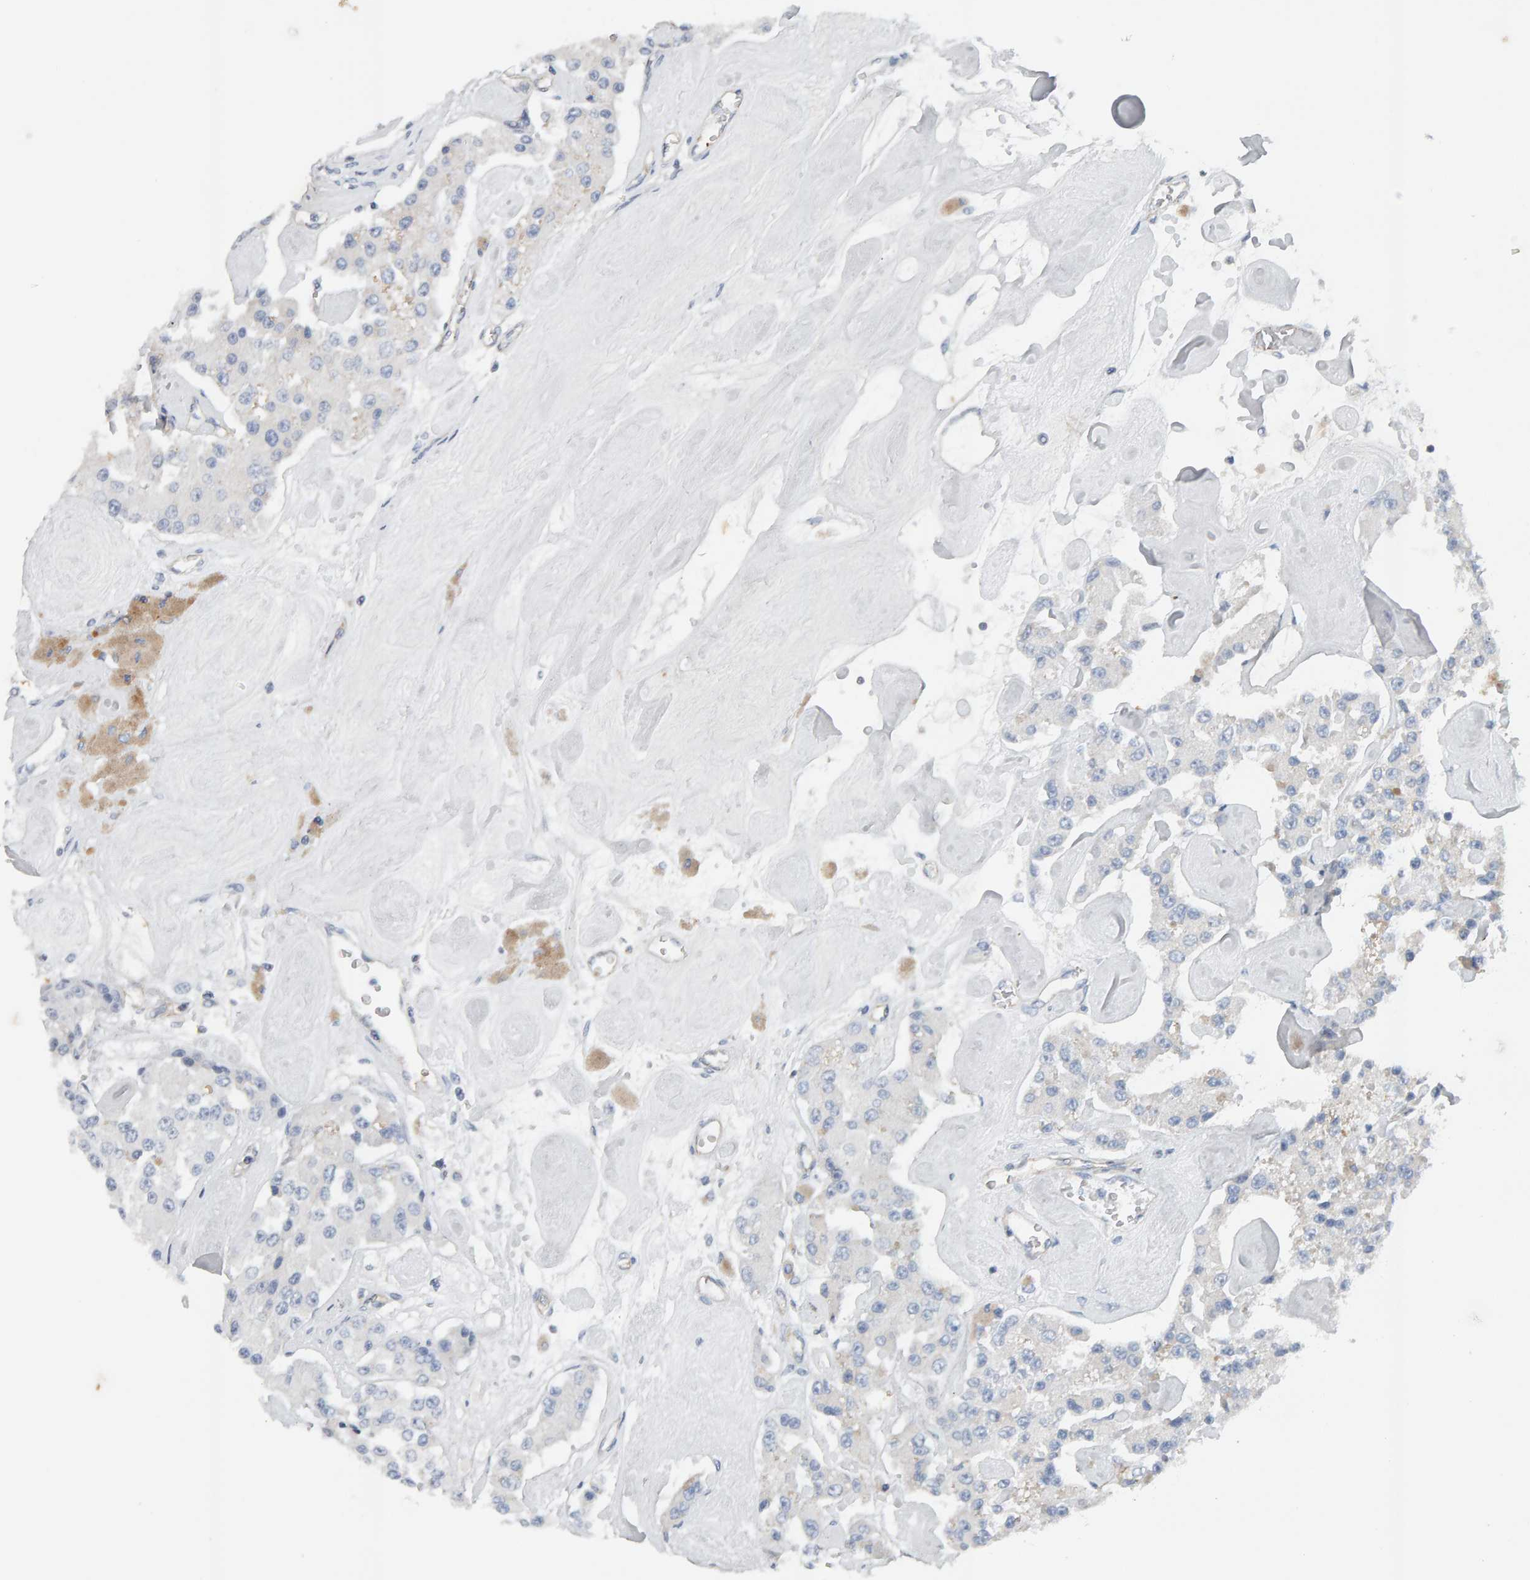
{"staining": {"intensity": "weak", "quantity": "<25%", "location": "cytoplasmic/membranous"}, "tissue": "carcinoid", "cell_type": "Tumor cells", "image_type": "cancer", "snomed": [{"axis": "morphology", "description": "Carcinoid, malignant, NOS"}, {"axis": "topography", "description": "Pancreas"}], "caption": "Carcinoid was stained to show a protein in brown. There is no significant staining in tumor cells.", "gene": "FYN", "patient": {"sex": "male", "age": 41}}